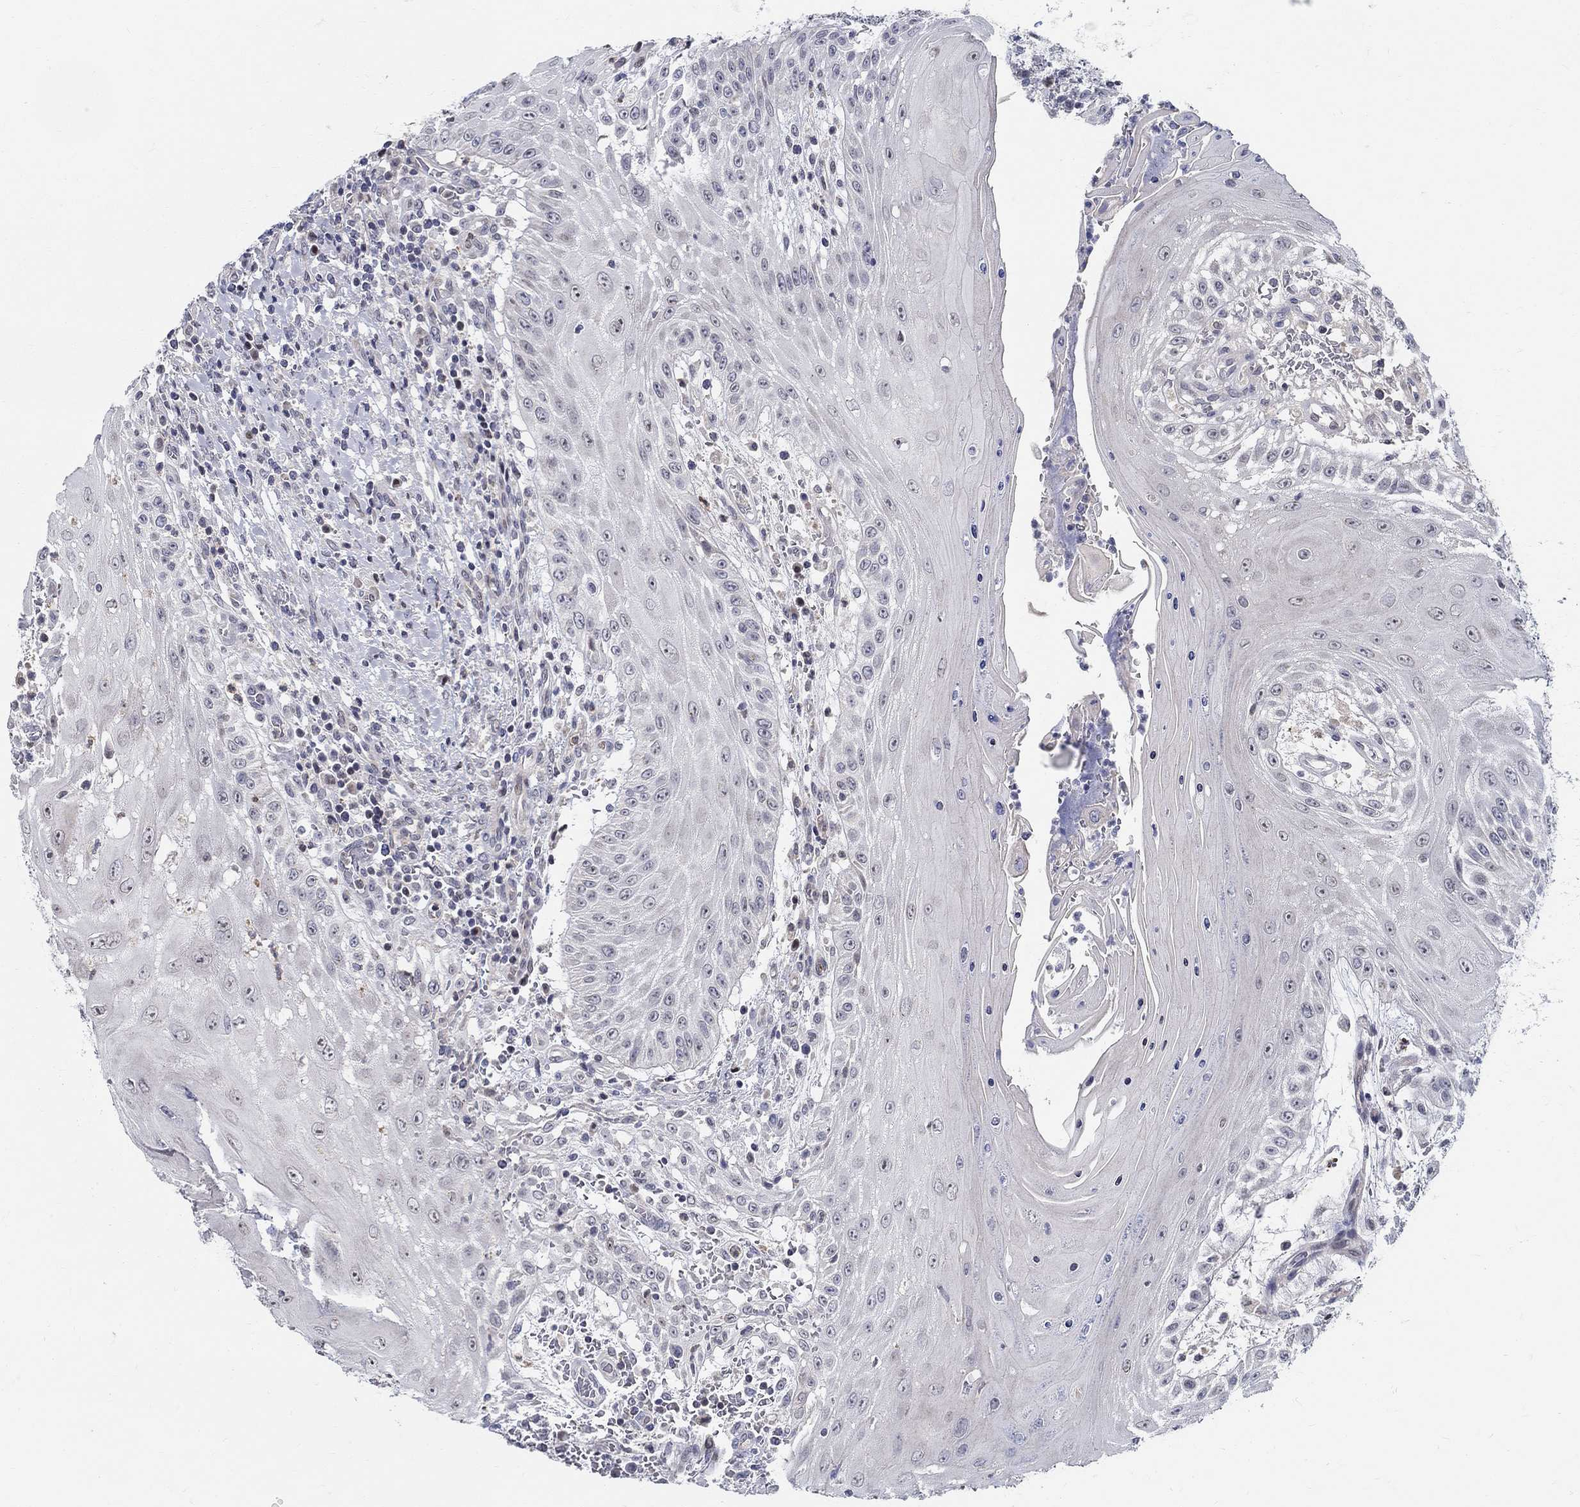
{"staining": {"intensity": "negative", "quantity": "none", "location": "none"}, "tissue": "head and neck cancer", "cell_type": "Tumor cells", "image_type": "cancer", "snomed": [{"axis": "morphology", "description": "Squamous cell carcinoma, NOS"}, {"axis": "topography", "description": "Oral tissue"}, {"axis": "topography", "description": "Head-Neck"}], "caption": "Head and neck cancer (squamous cell carcinoma) stained for a protein using immunohistochemistry (IHC) displays no expression tumor cells.", "gene": "C16orf46", "patient": {"sex": "male", "age": 58}}